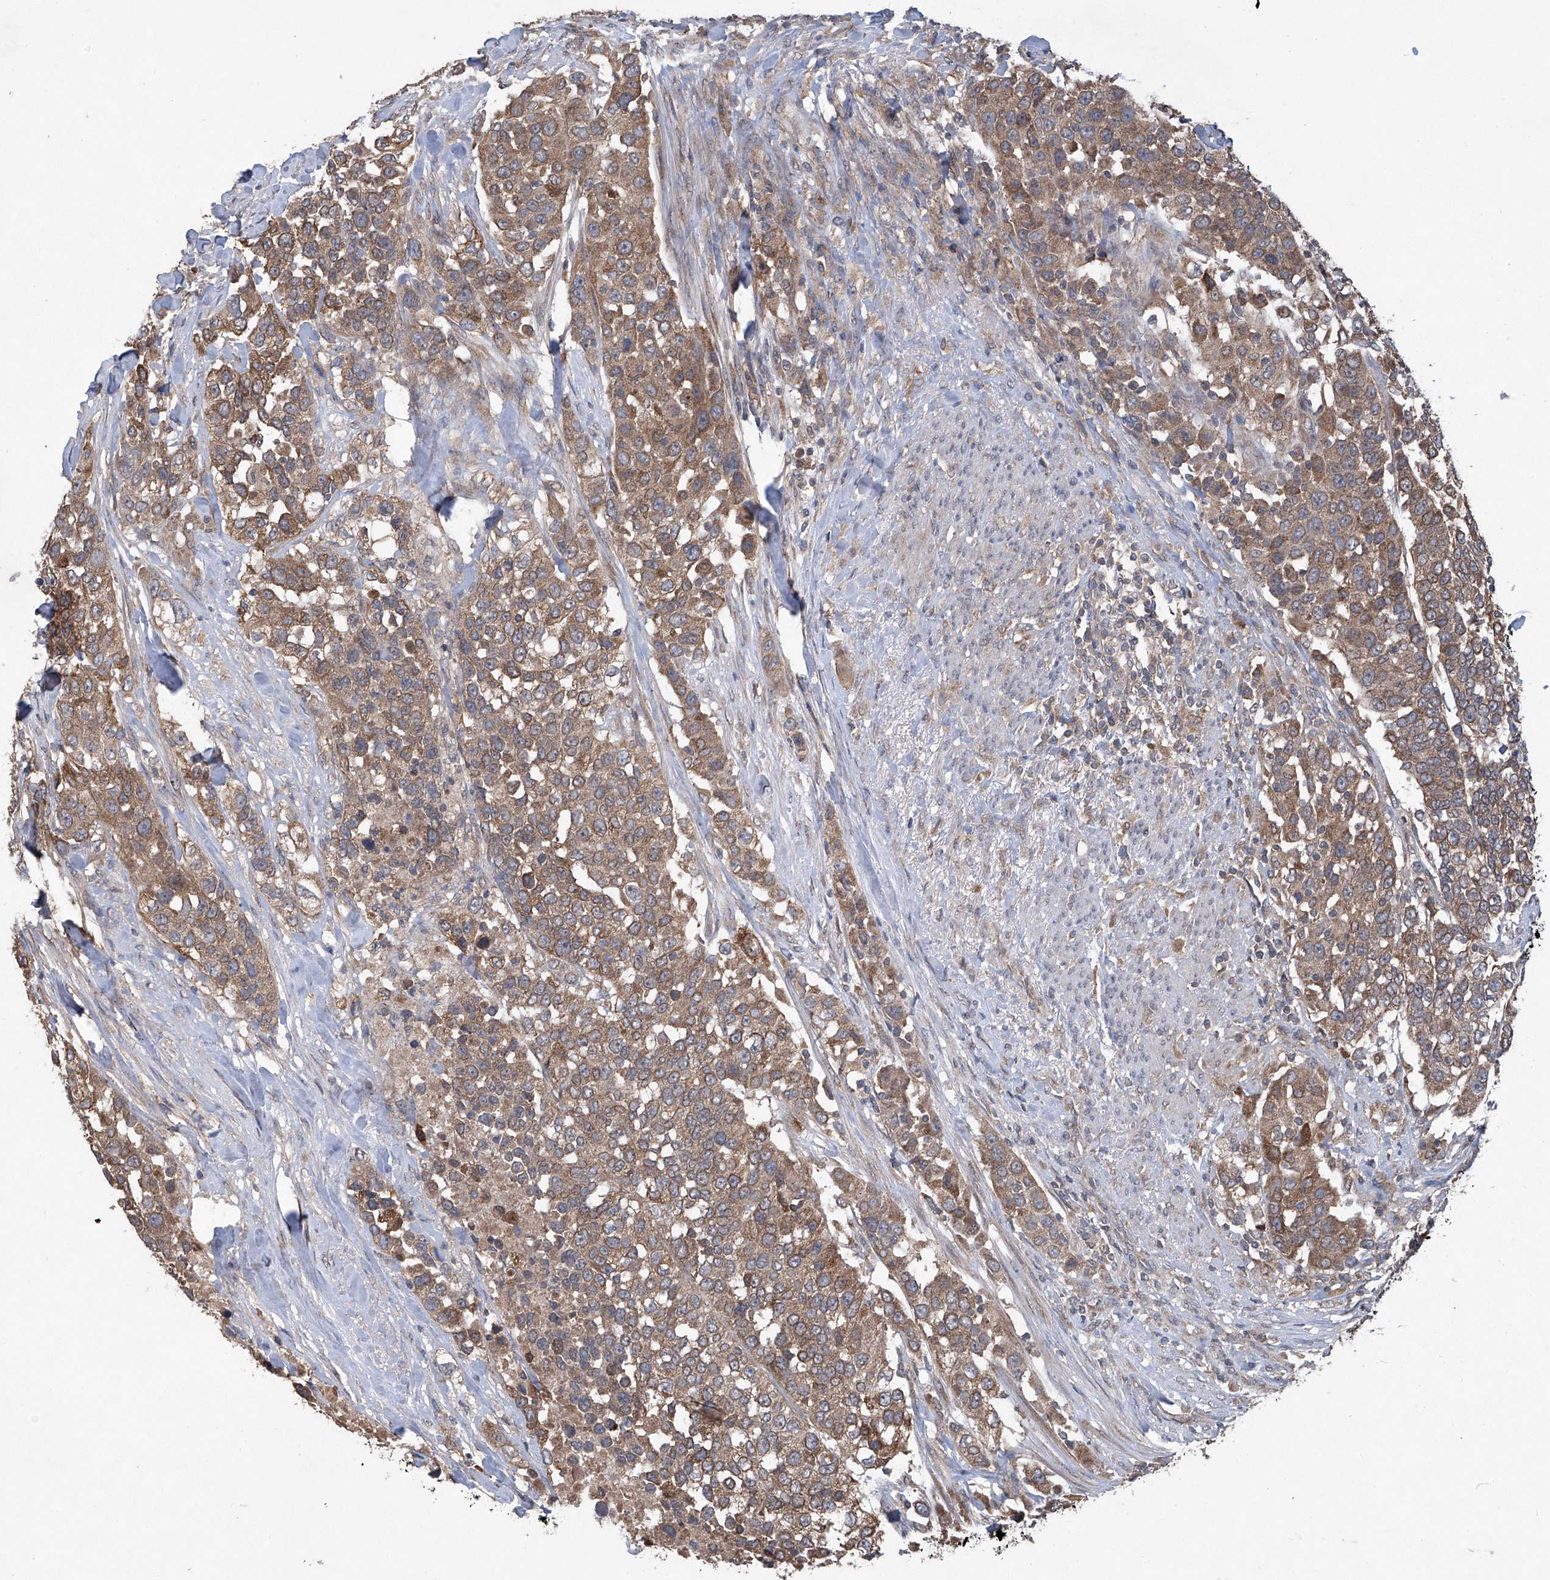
{"staining": {"intensity": "moderate", "quantity": ">75%", "location": "cytoplasmic/membranous"}, "tissue": "urothelial cancer", "cell_type": "Tumor cells", "image_type": "cancer", "snomed": [{"axis": "morphology", "description": "Urothelial carcinoma, High grade"}, {"axis": "topography", "description": "Urinary bladder"}], "caption": "Urothelial cancer tissue displays moderate cytoplasmic/membranous staining in about >75% of tumor cells", "gene": "SUMF2", "patient": {"sex": "female", "age": 80}}